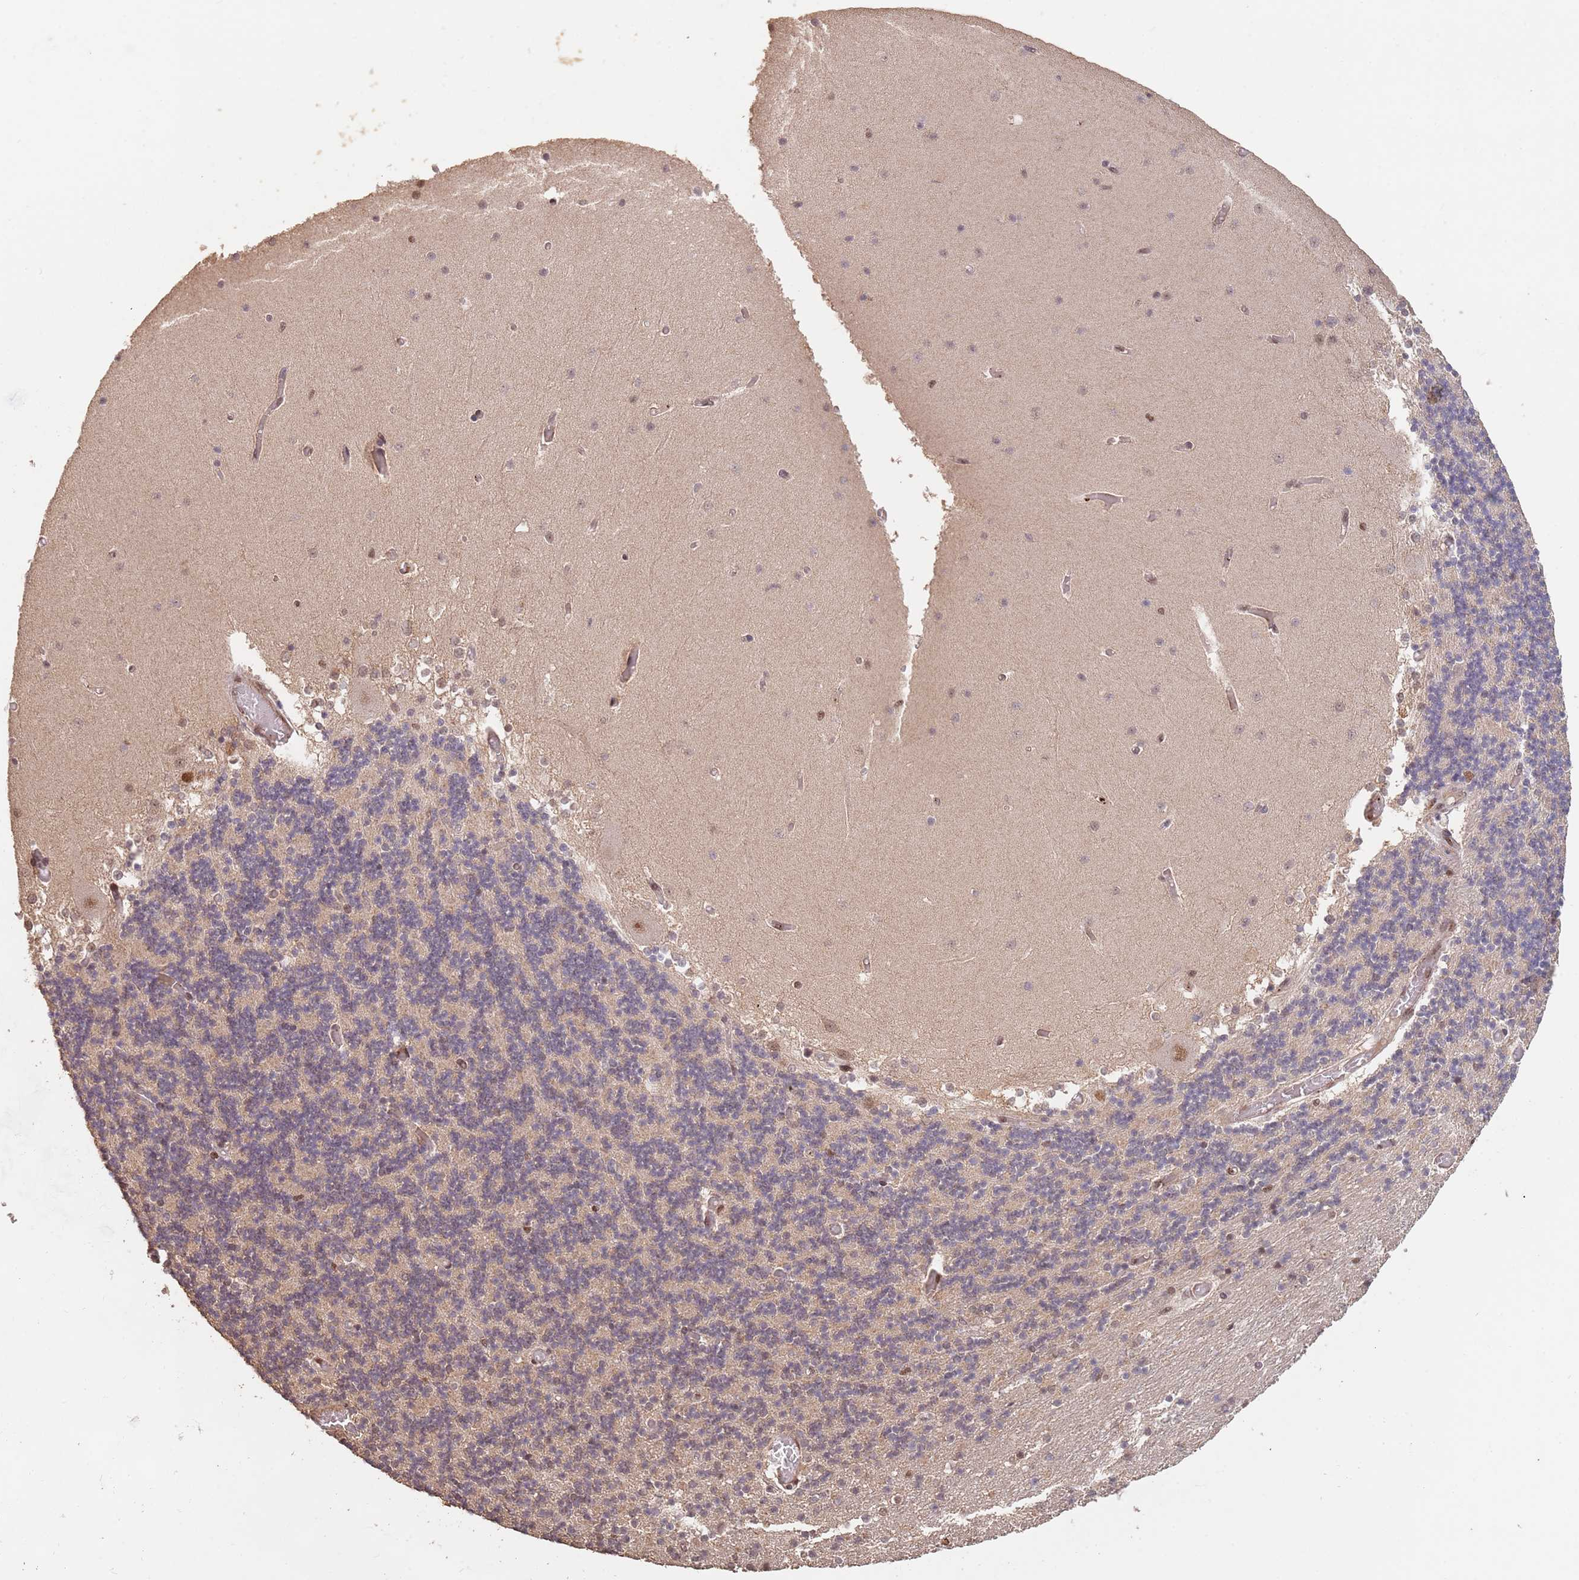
{"staining": {"intensity": "moderate", "quantity": "25%-75%", "location": "cytoplasmic/membranous,nuclear"}, "tissue": "cerebellum", "cell_type": "Cells in granular layer", "image_type": "normal", "snomed": [{"axis": "morphology", "description": "Normal tissue, NOS"}, {"axis": "topography", "description": "Cerebellum"}], "caption": "IHC micrograph of benign human cerebellum stained for a protein (brown), which displays medium levels of moderate cytoplasmic/membranous,nuclear positivity in approximately 25%-75% of cells in granular layer.", "gene": "RFXANK", "patient": {"sex": "female", "age": 28}}